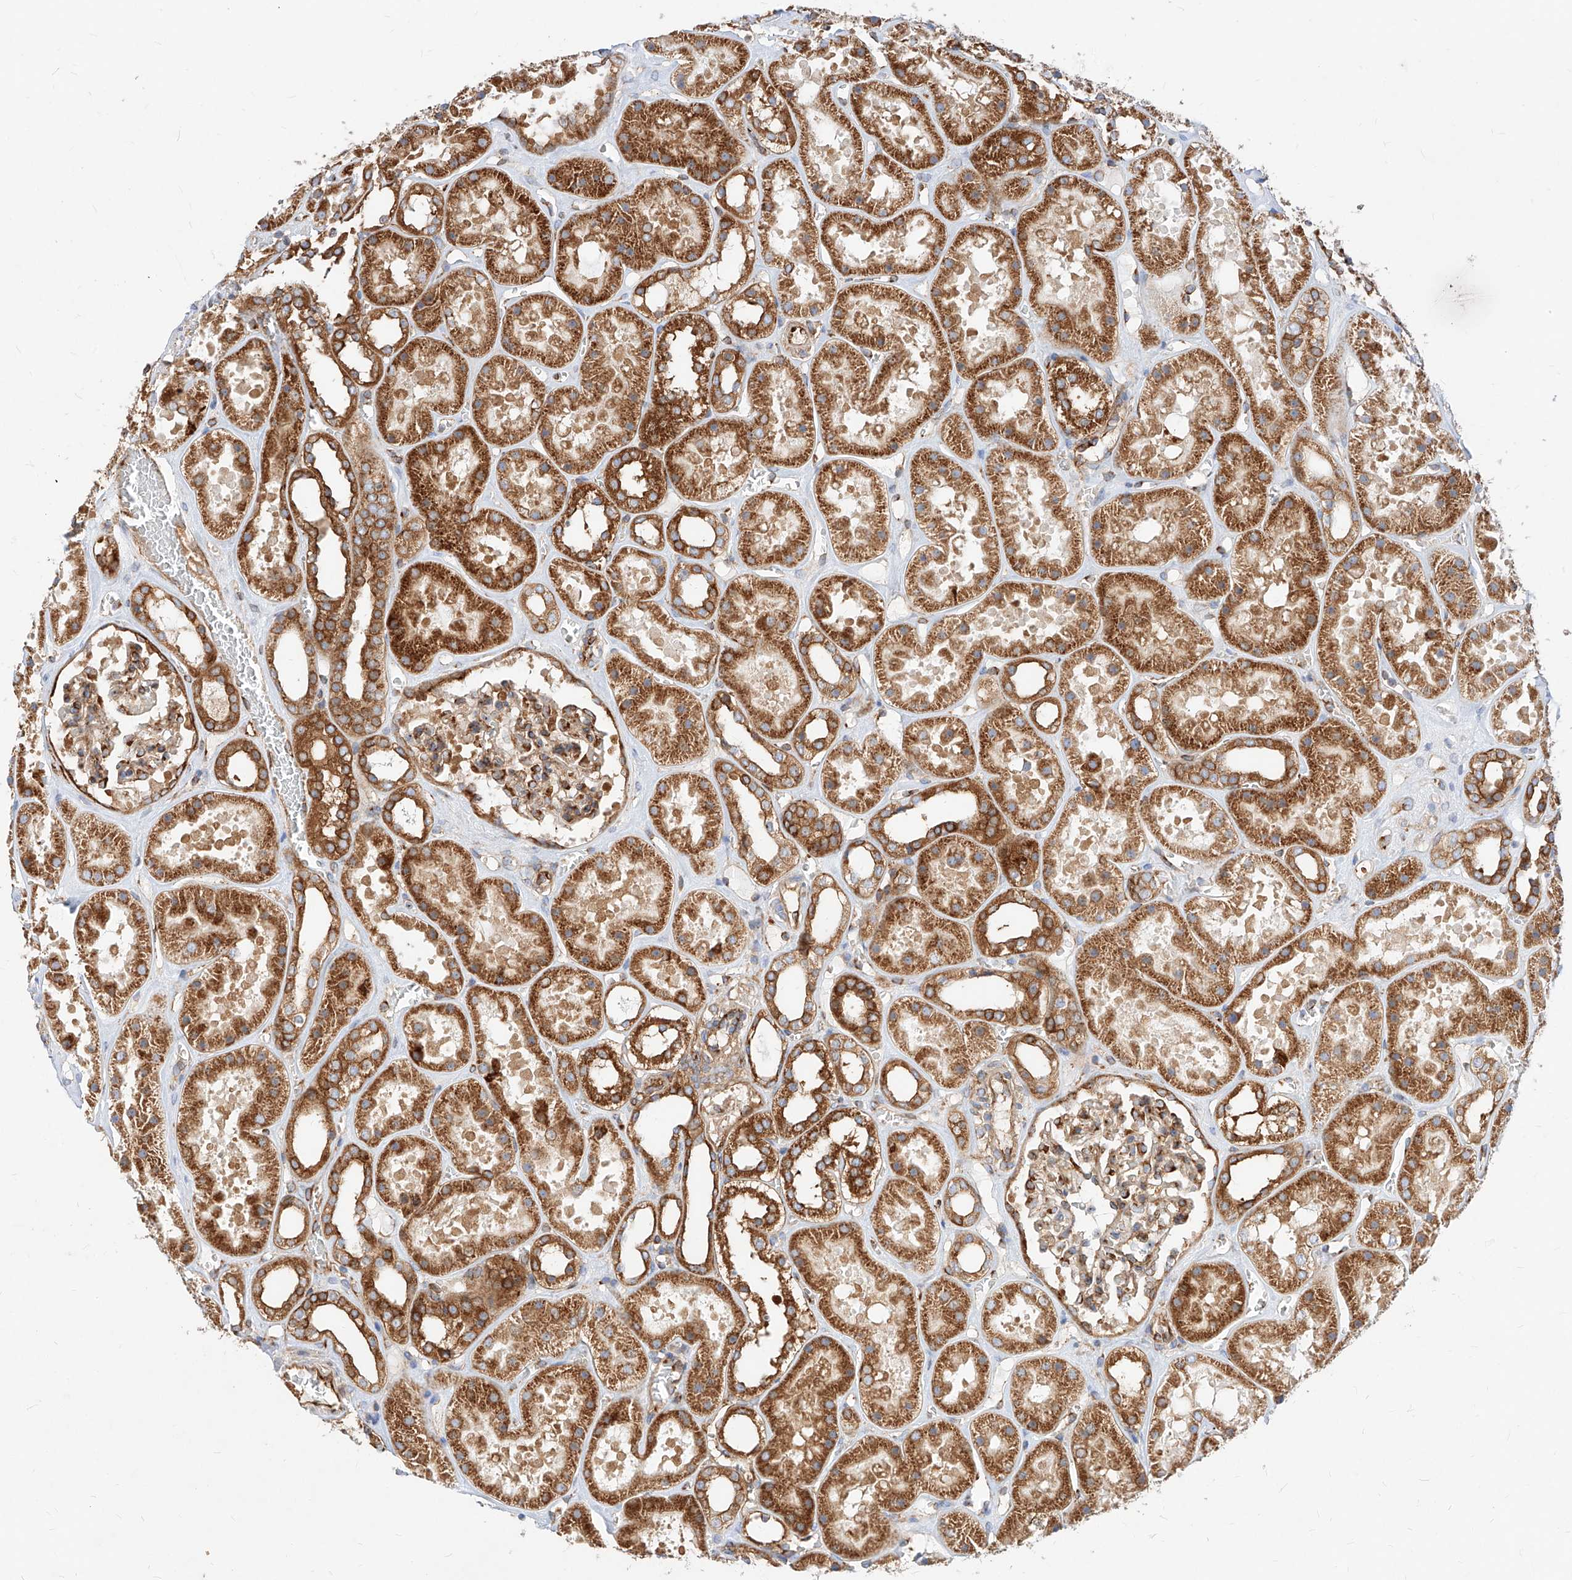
{"staining": {"intensity": "strong", "quantity": ">75%", "location": "cytoplasmic/membranous"}, "tissue": "kidney", "cell_type": "Cells in glomeruli", "image_type": "normal", "snomed": [{"axis": "morphology", "description": "Normal tissue, NOS"}, {"axis": "topography", "description": "Kidney"}], "caption": "Brown immunohistochemical staining in normal human kidney displays strong cytoplasmic/membranous expression in about >75% of cells in glomeruli.", "gene": "CSGALNACT2", "patient": {"sex": "female", "age": 41}}